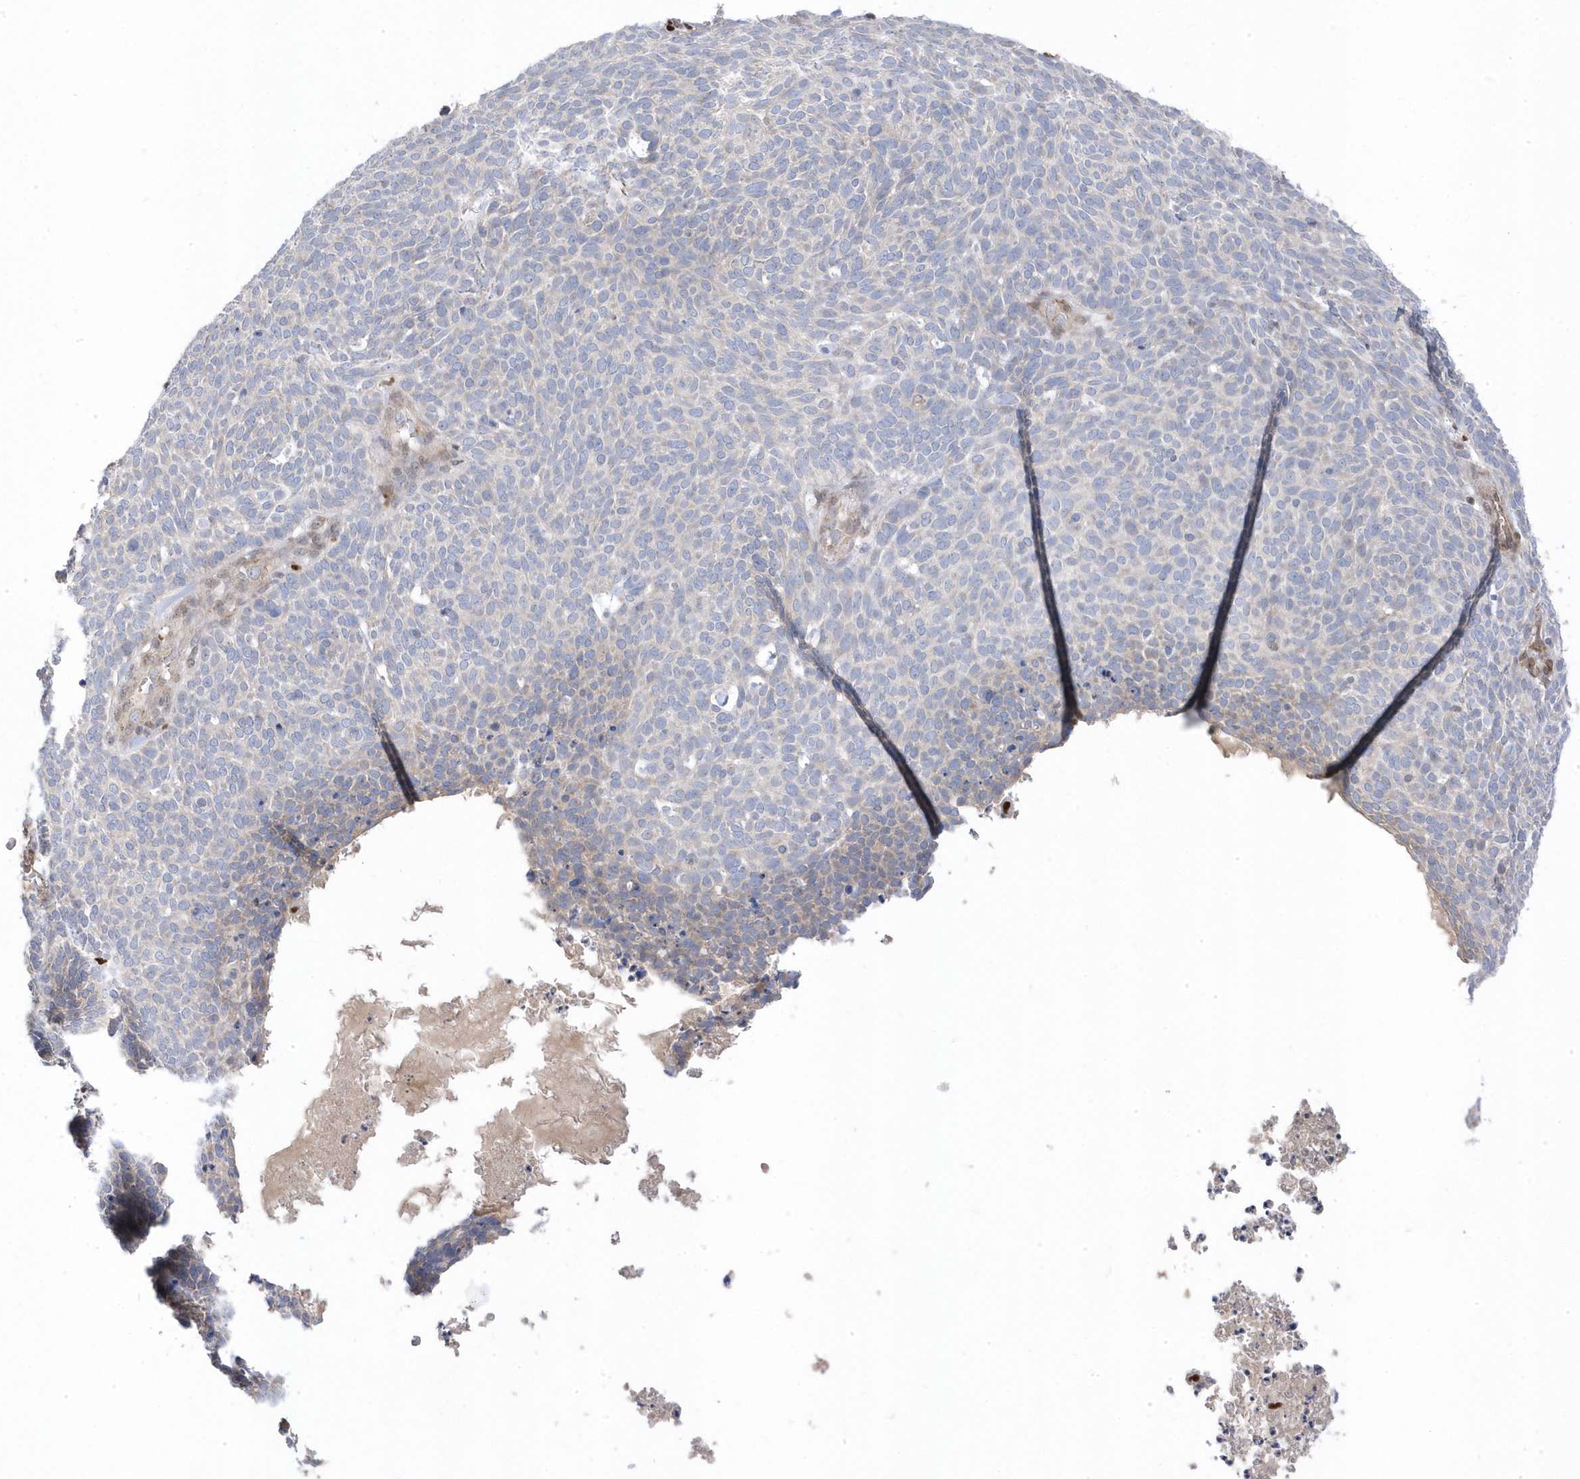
{"staining": {"intensity": "negative", "quantity": "none", "location": "none"}, "tissue": "skin cancer", "cell_type": "Tumor cells", "image_type": "cancer", "snomed": [{"axis": "morphology", "description": "Squamous cell carcinoma, NOS"}, {"axis": "topography", "description": "Skin"}], "caption": "This is an immunohistochemistry (IHC) photomicrograph of human skin cancer. There is no expression in tumor cells.", "gene": "GTPBP6", "patient": {"sex": "female", "age": 90}}